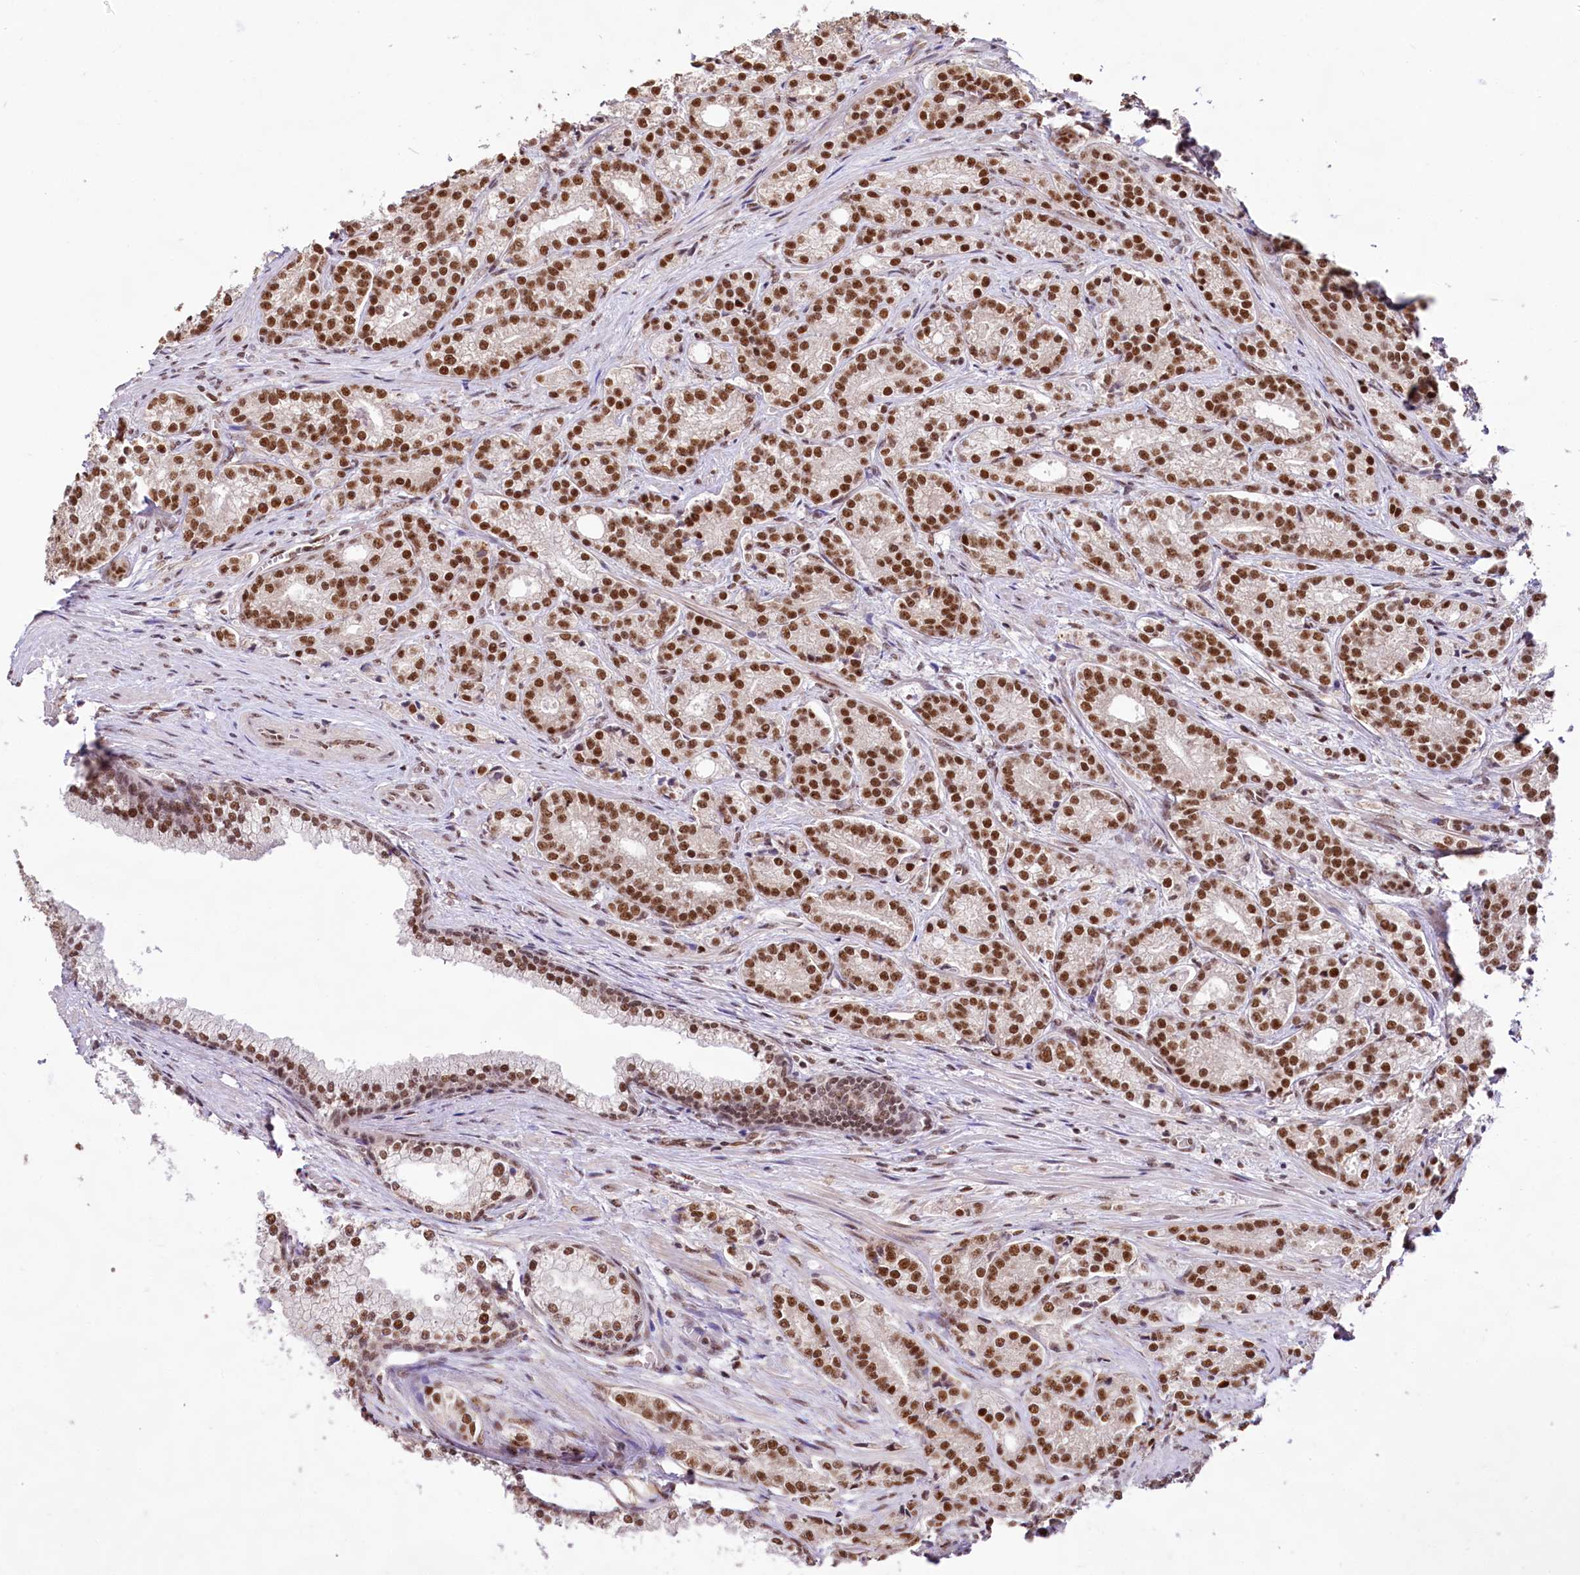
{"staining": {"intensity": "strong", "quantity": ">75%", "location": "nuclear"}, "tissue": "prostate cancer", "cell_type": "Tumor cells", "image_type": "cancer", "snomed": [{"axis": "morphology", "description": "Adenocarcinoma, Low grade"}, {"axis": "topography", "description": "Prostate"}], "caption": "Strong nuclear positivity for a protein is seen in approximately >75% of tumor cells of prostate adenocarcinoma (low-grade) using IHC.", "gene": "HIRA", "patient": {"sex": "male", "age": 71}}